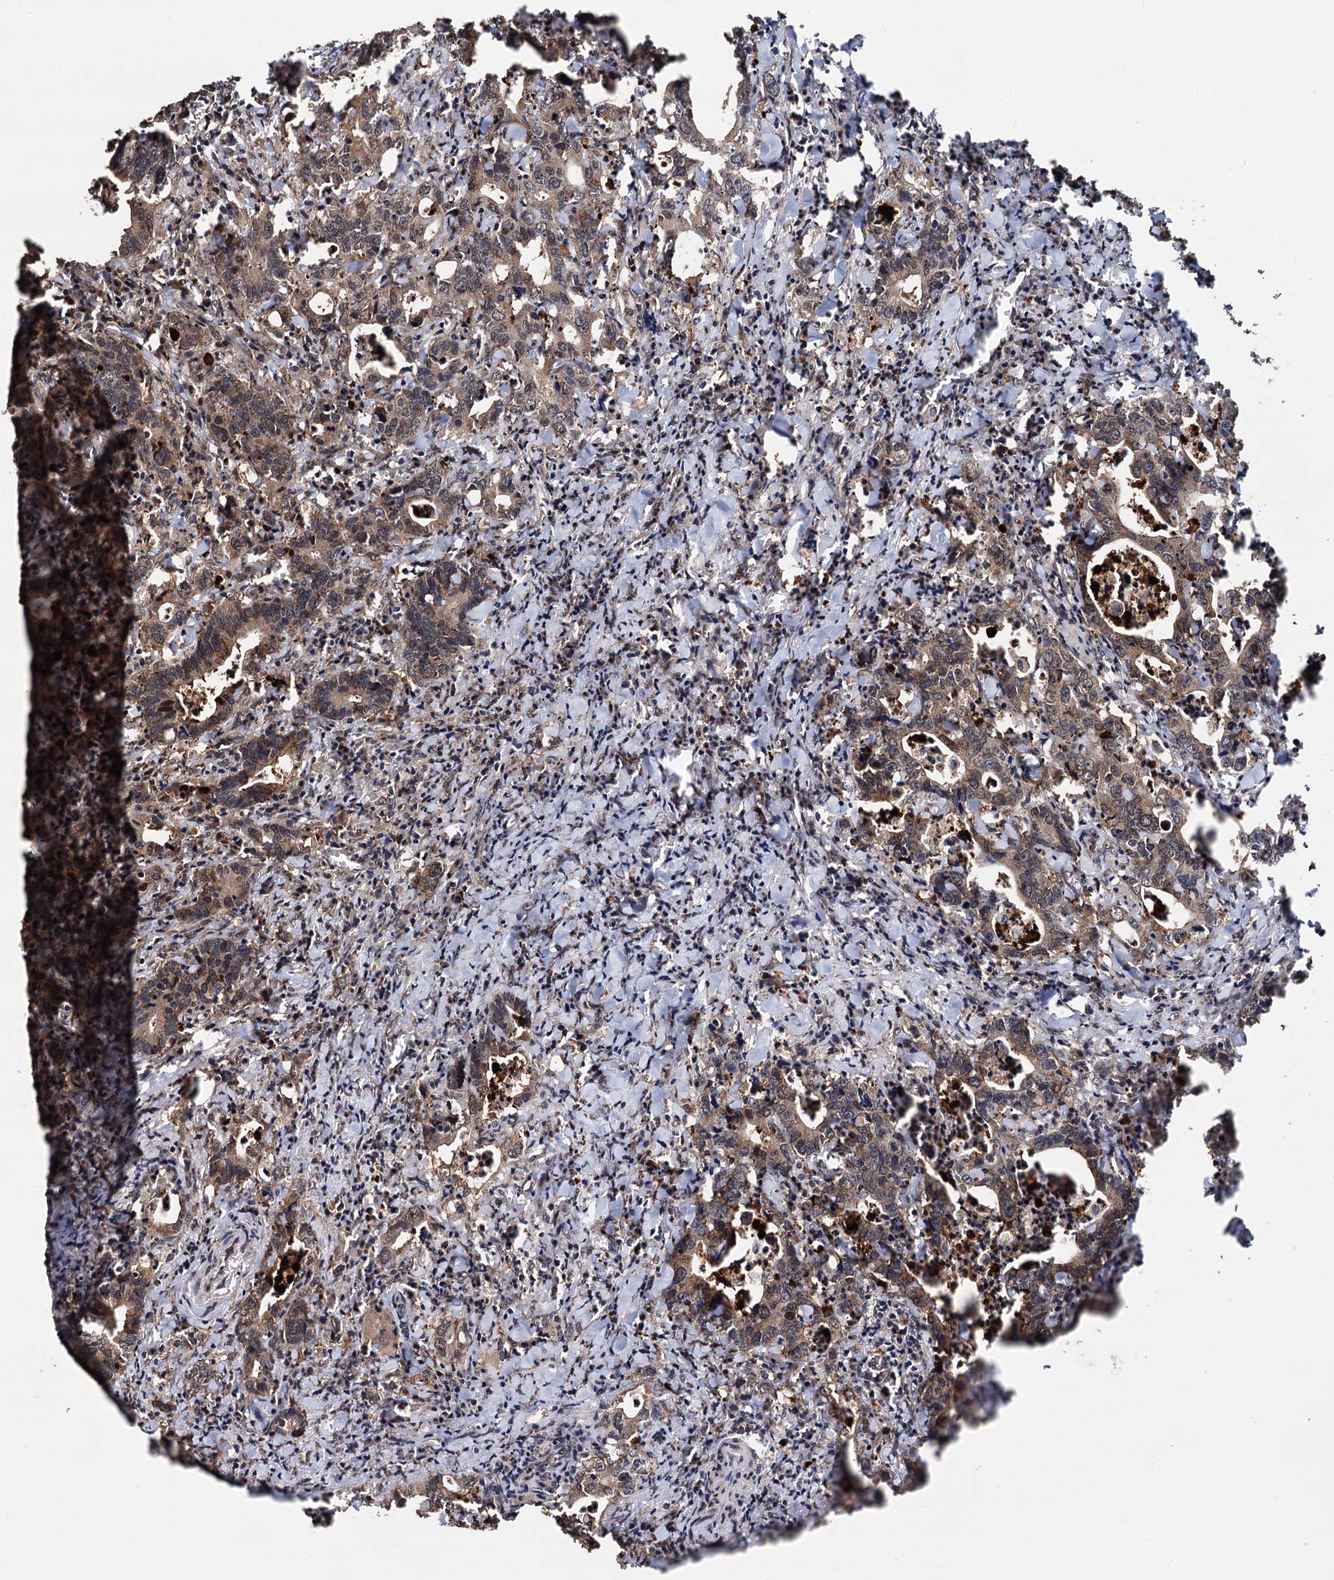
{"staining": {"intensity": "moderate", "quantity": "25%-75%", "location": "cytoplasmic/membranous"}, "tissue": "colorectal cancer", "cell_type": "Tumor cells", "image_type": "cancer", "snomed": [{"axis": "morphology", "description": "Adenocarcinoma, NOS"}, {"axis": "topography", "description": "Colon"}], "caption": "Protein expression analysis of human colorectal adenocarcinoma reveals moderate cytoplasmic/membranous staining in about 25%-75% of tumor cells.", "gene": "PIGB", "patient": {"sex": "female", "age": 75}}